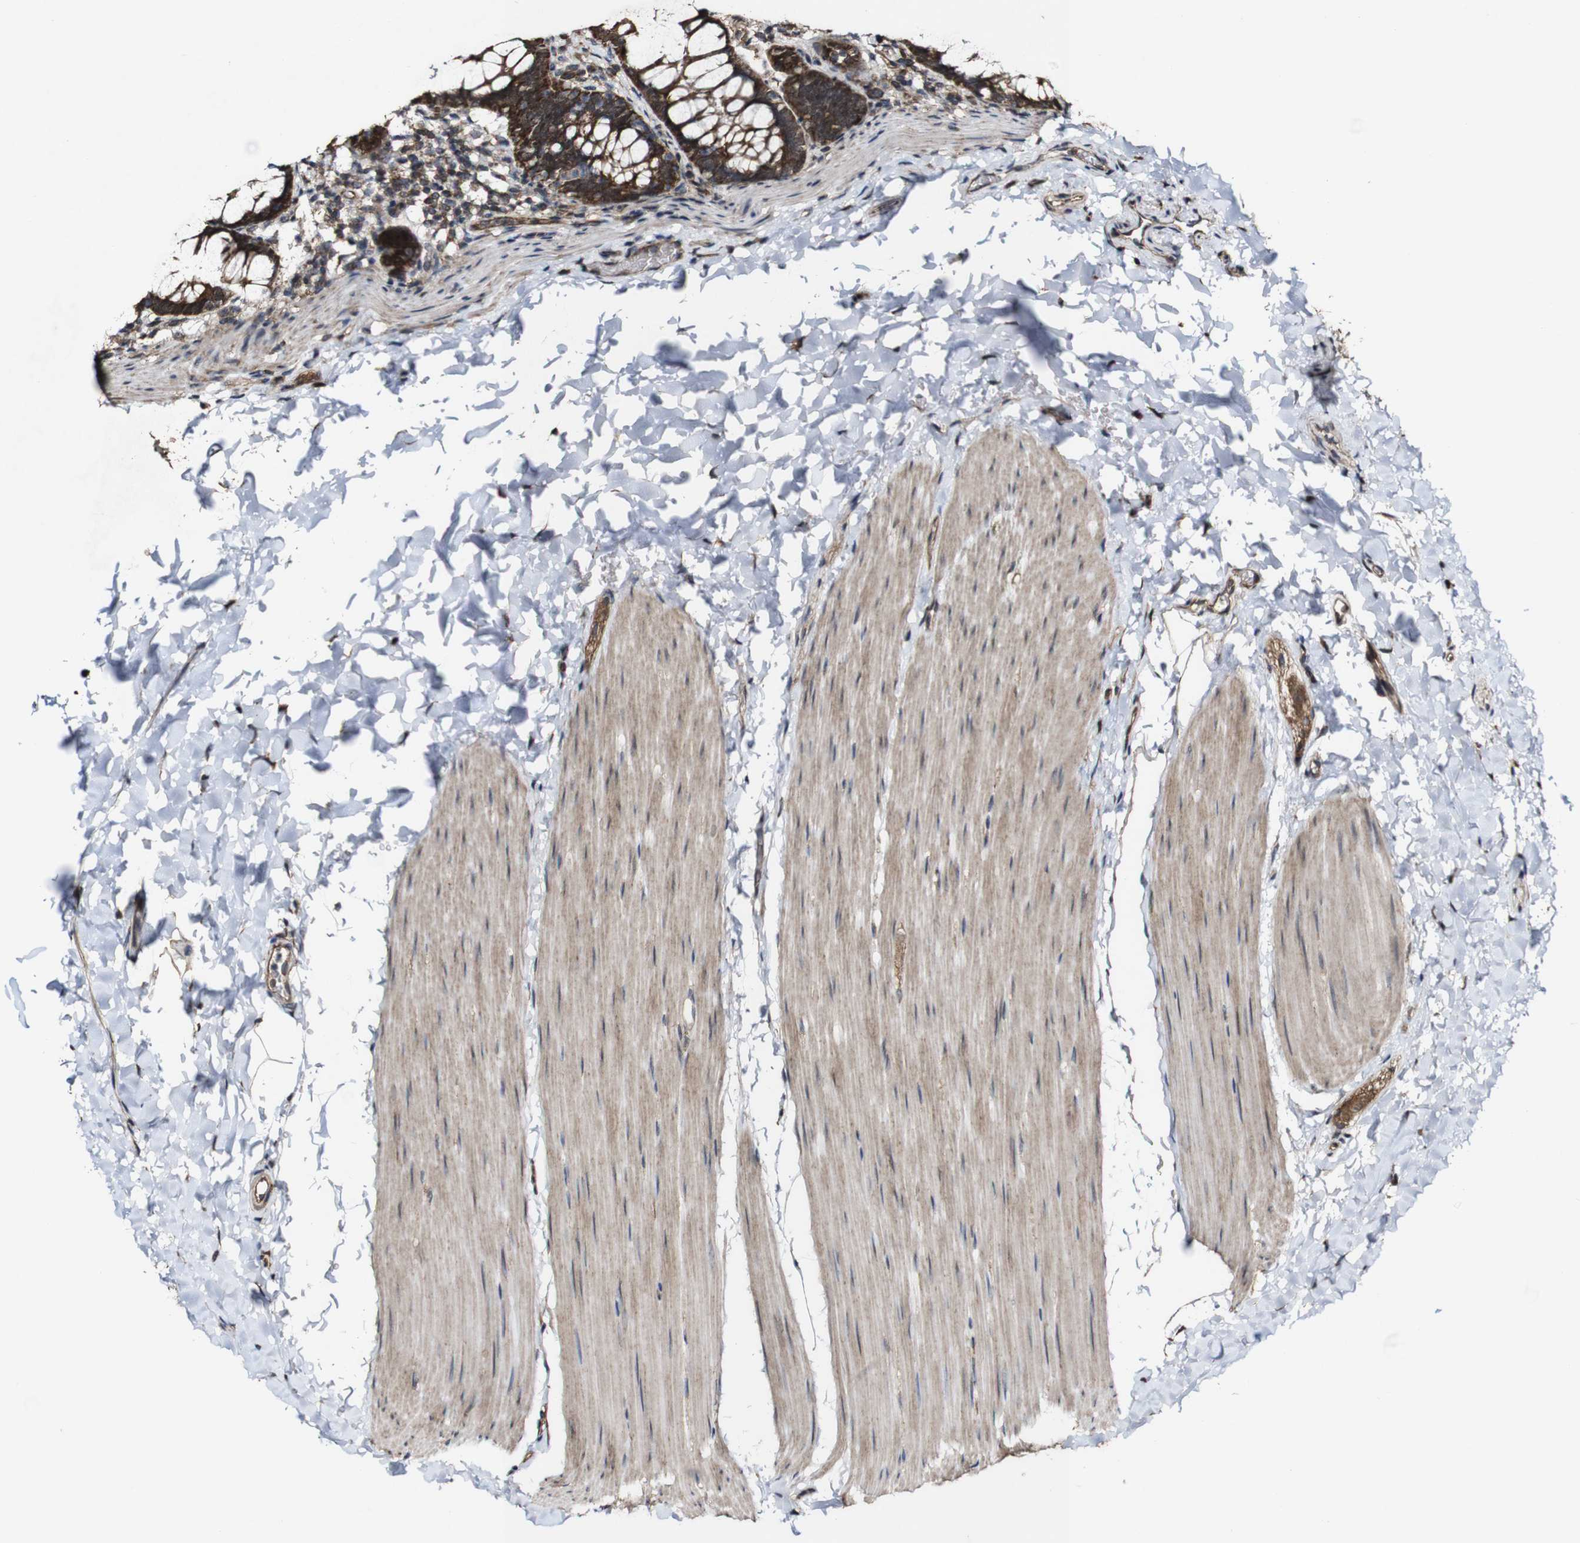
{"staining": {"intensity": "strong", "quantity": ">75%", "location": "cytoplasmic/membranous"}, "tissue": "rectum", "cell_type": "Glandular cells", "image_type": "normal", "snomed": [{"axis": "morphology", "description": "Normal tissue, NOS"}, {"axis": "topography", "description": "Rectum"}], "caption": "Immunohistochemical staining of benign rectum demonstrates strong cytoplasmic/membranous protein staining in about >75% of glandular cells. Using DAB (3,3'-diaminobenzidine) (brown) and hematoxylin (blue) stains, captured at high magnification using brightfield microscopy.", "gene": "BTN3A3", "patient": {"sex": "female", "age": 24}}